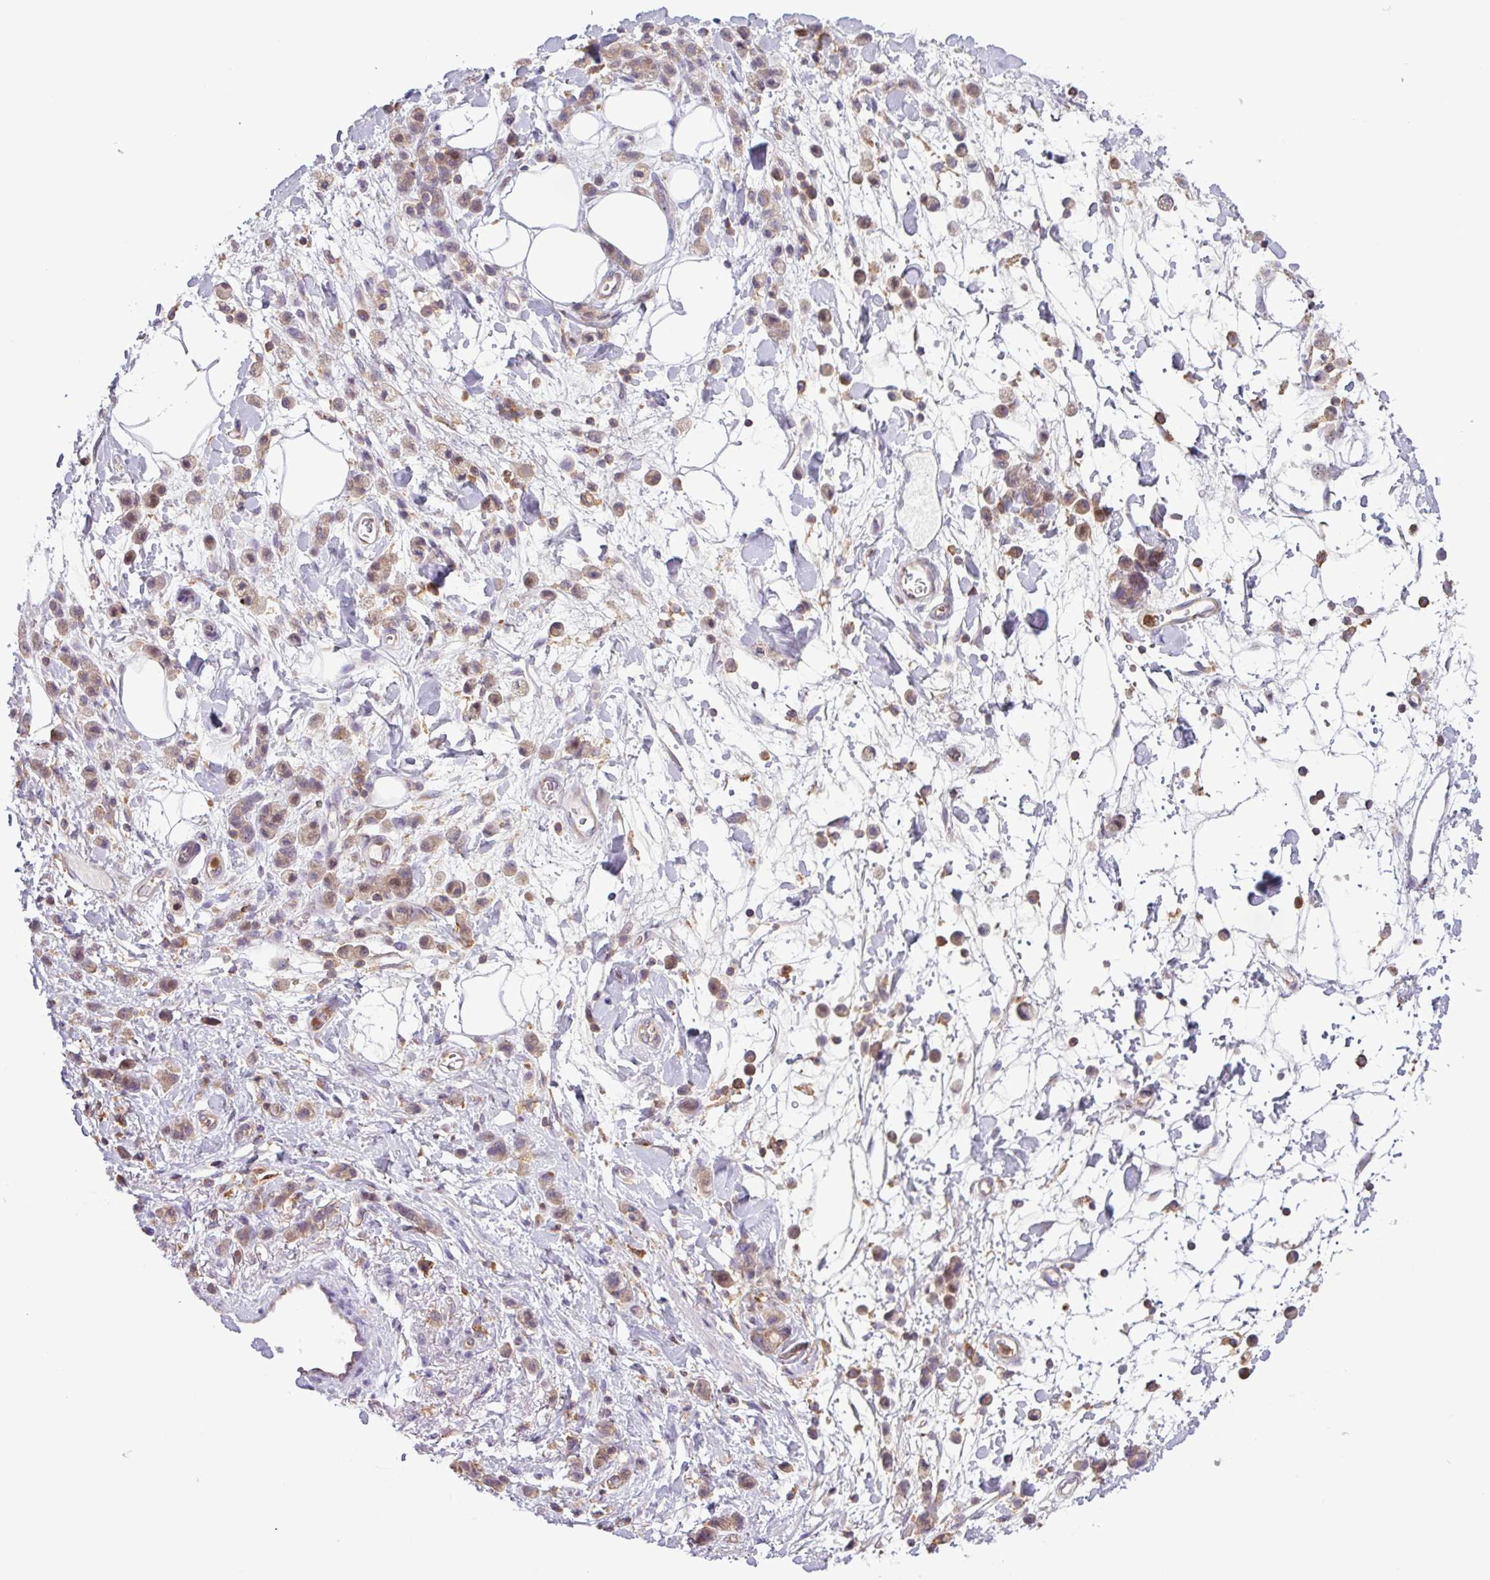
{"staining": {"intensity": "weak", "quantity": ">75%", "location": "cytoplasmic/membranous"}, "tissue": "stomach cancer", "cell_type": "Tumor cells", "image_type": "cancer", "snomed": [{"axis": "morphology", "description": "Adenocarcinoma, NOS"}, {"axis": "topography", "description": "Stomach"}], "caption": "Immunohistochemistry of human stomach adenocarcinoma reveals low levels of weak cytoplasmic/membranous positivity in about >75% of tumor cells. The staining is performed using DAB brown chromogen to label protein expression. The nuclei are counter-stained blue using hematoxylin.", "gene": "ACTR3", "patient": {"sex": "male", "age": 77}}